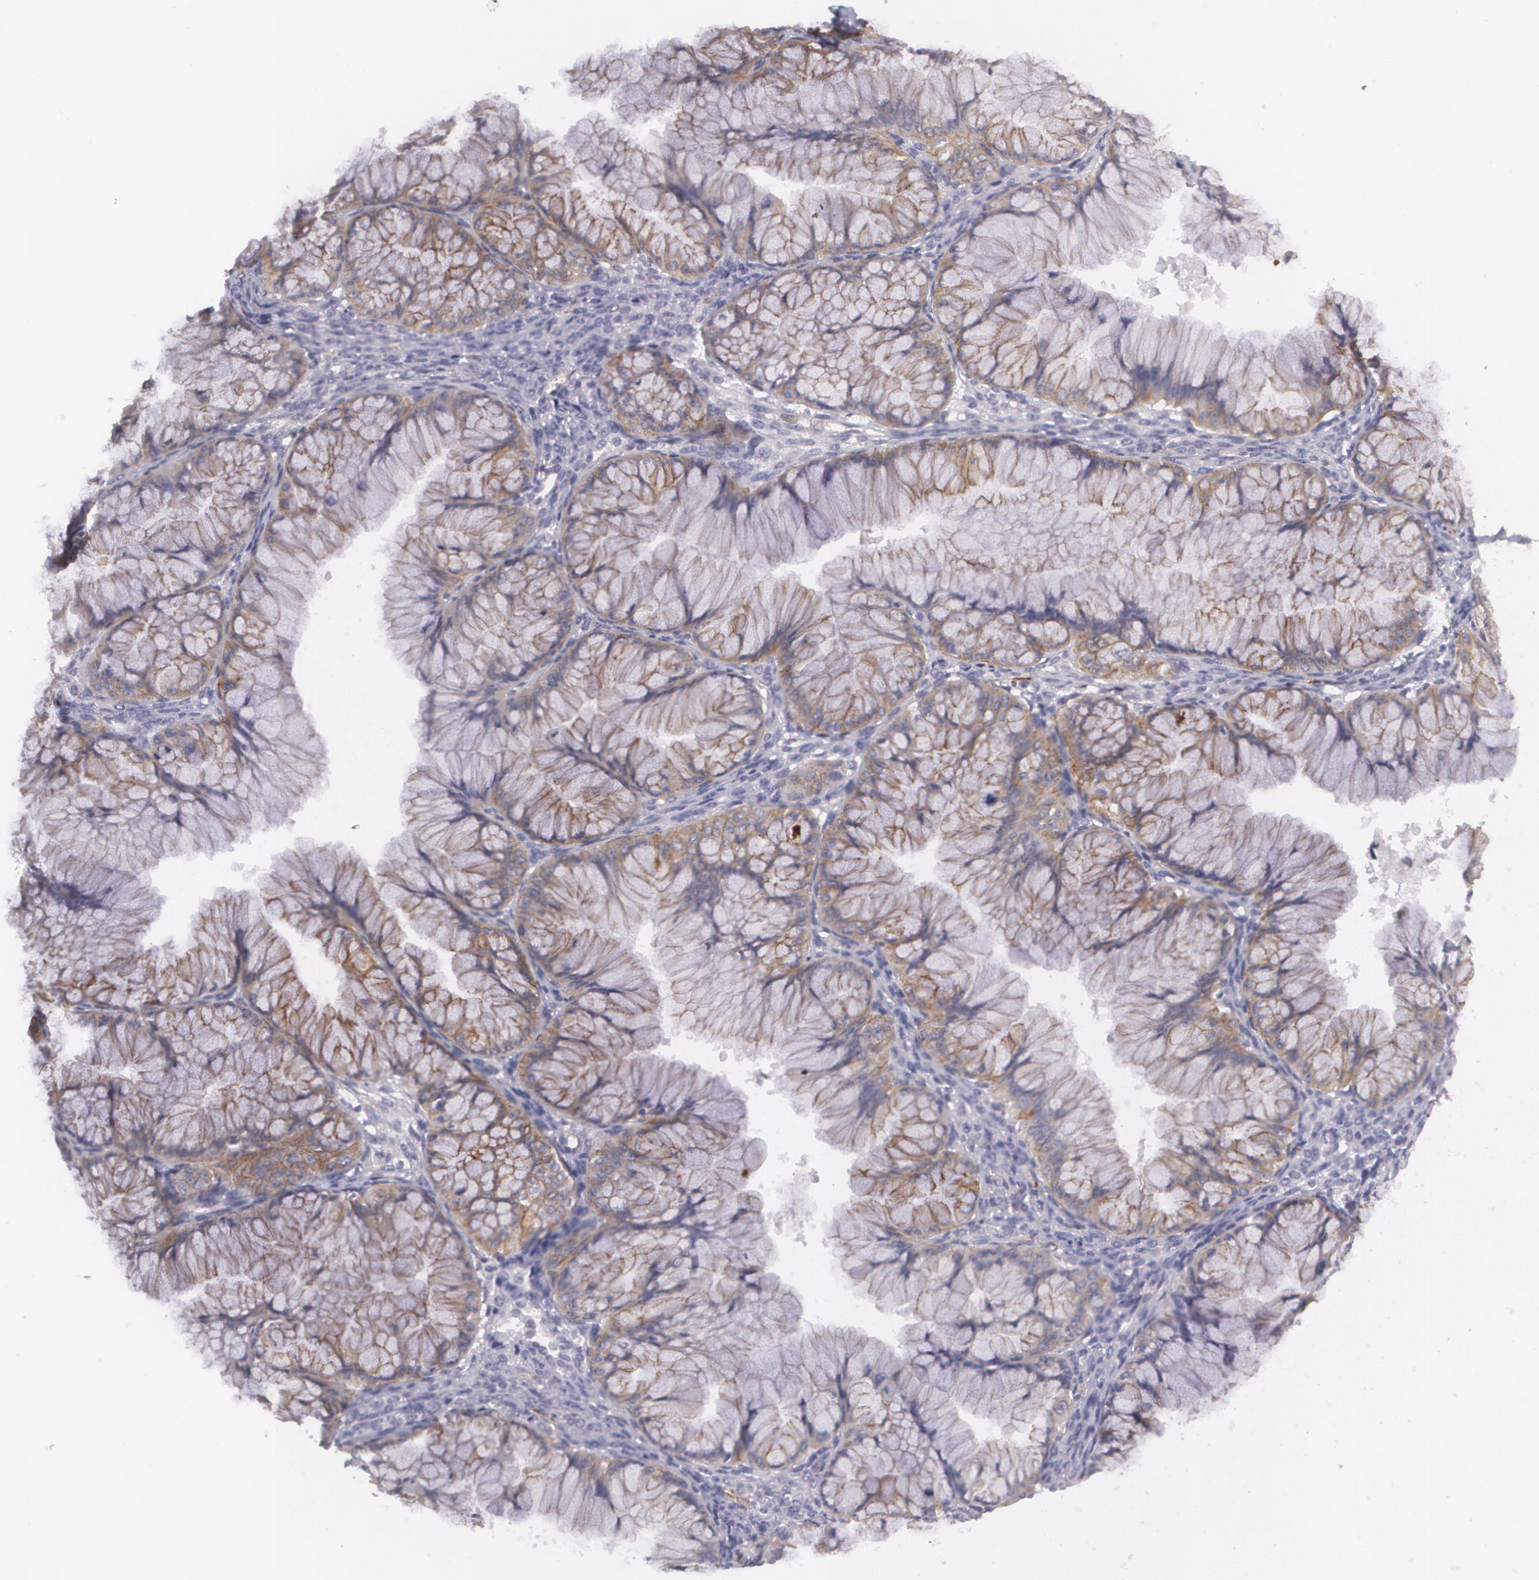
{"staining": {"intensity": "moderate", "quantity": ">75%", "location": "cytoplasmic/membranous"}, "tissue": "ovarian cancer", "cell_type": "Tumor cells", "image_type": "cancer", "snomed": [{"axis": "morphology", "description": "Cystadenocarcinoma, mucinous, NOS"}, {"axis": "topography", "description": "Ovary"}], "caption": "A medium amount of moderate cytoplasmic/membranous staining is appreciated in about >75% of tumor cells in ovarian mucinous cystadenocarcinoma tissue.", "gene": "KCNA4", "patient": {"sex": "female", "age": 63}}